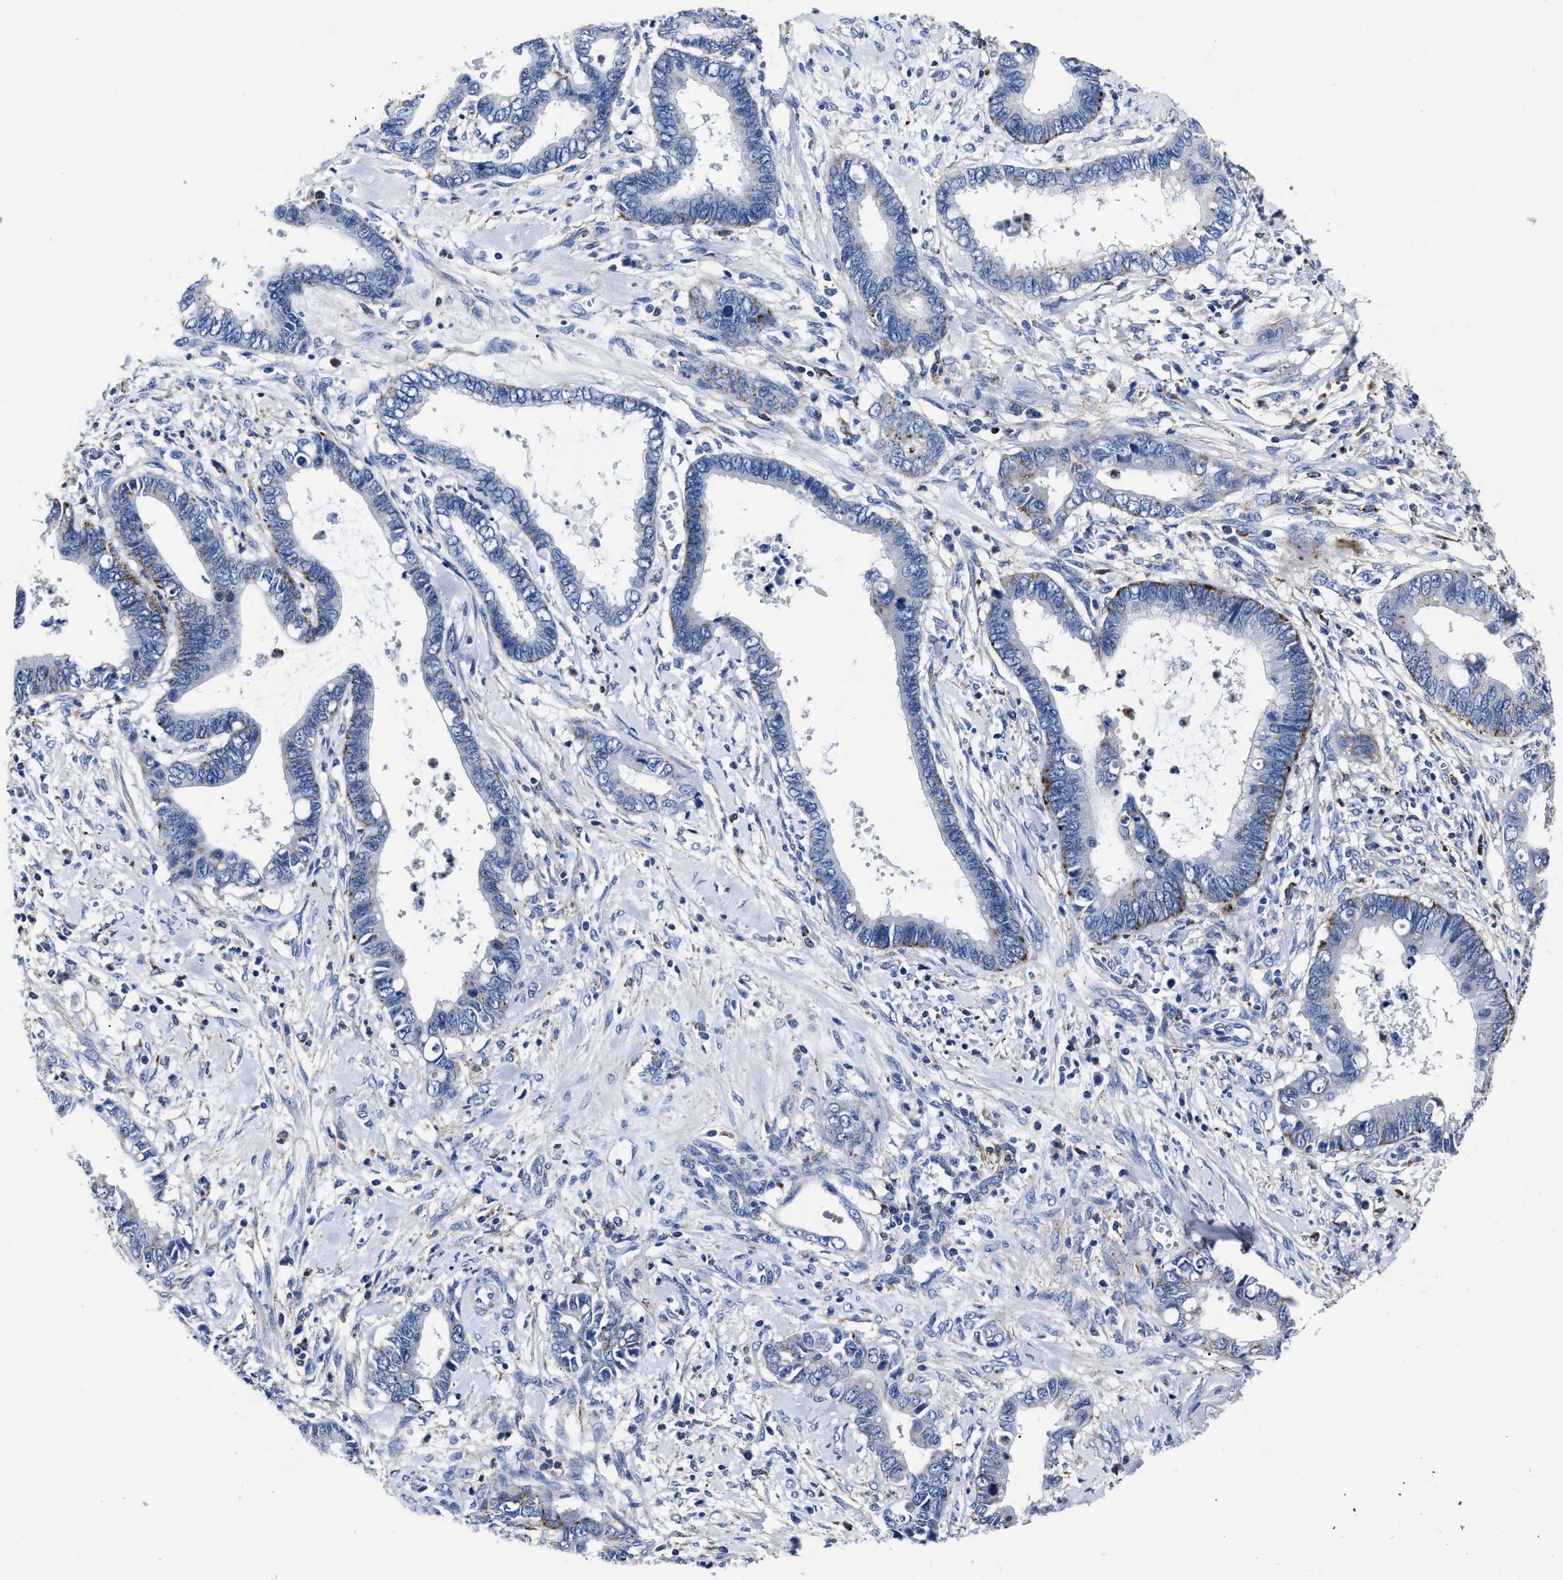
{"staining": {"intensity": "weak", "quantity": "<25%", "location": "cytoplasmic/membranous"}, "tissue": "cervical cancer", "cell_type": "Tumor cells", "image_type": "cancer", "snomed": [{"axis": "morphology", "description": "Adenocarcinoma, NOS"}, {"axis": "topography", "description": "Cervix"}], "caption": "DAB (3,3'-diaminobenzidine) immunohistochemical staining of human cervical cancer displays no significant staining in tumor cells.", "gene": "LAMTOR4", "patient": {"sex": "female", "age": 44}}